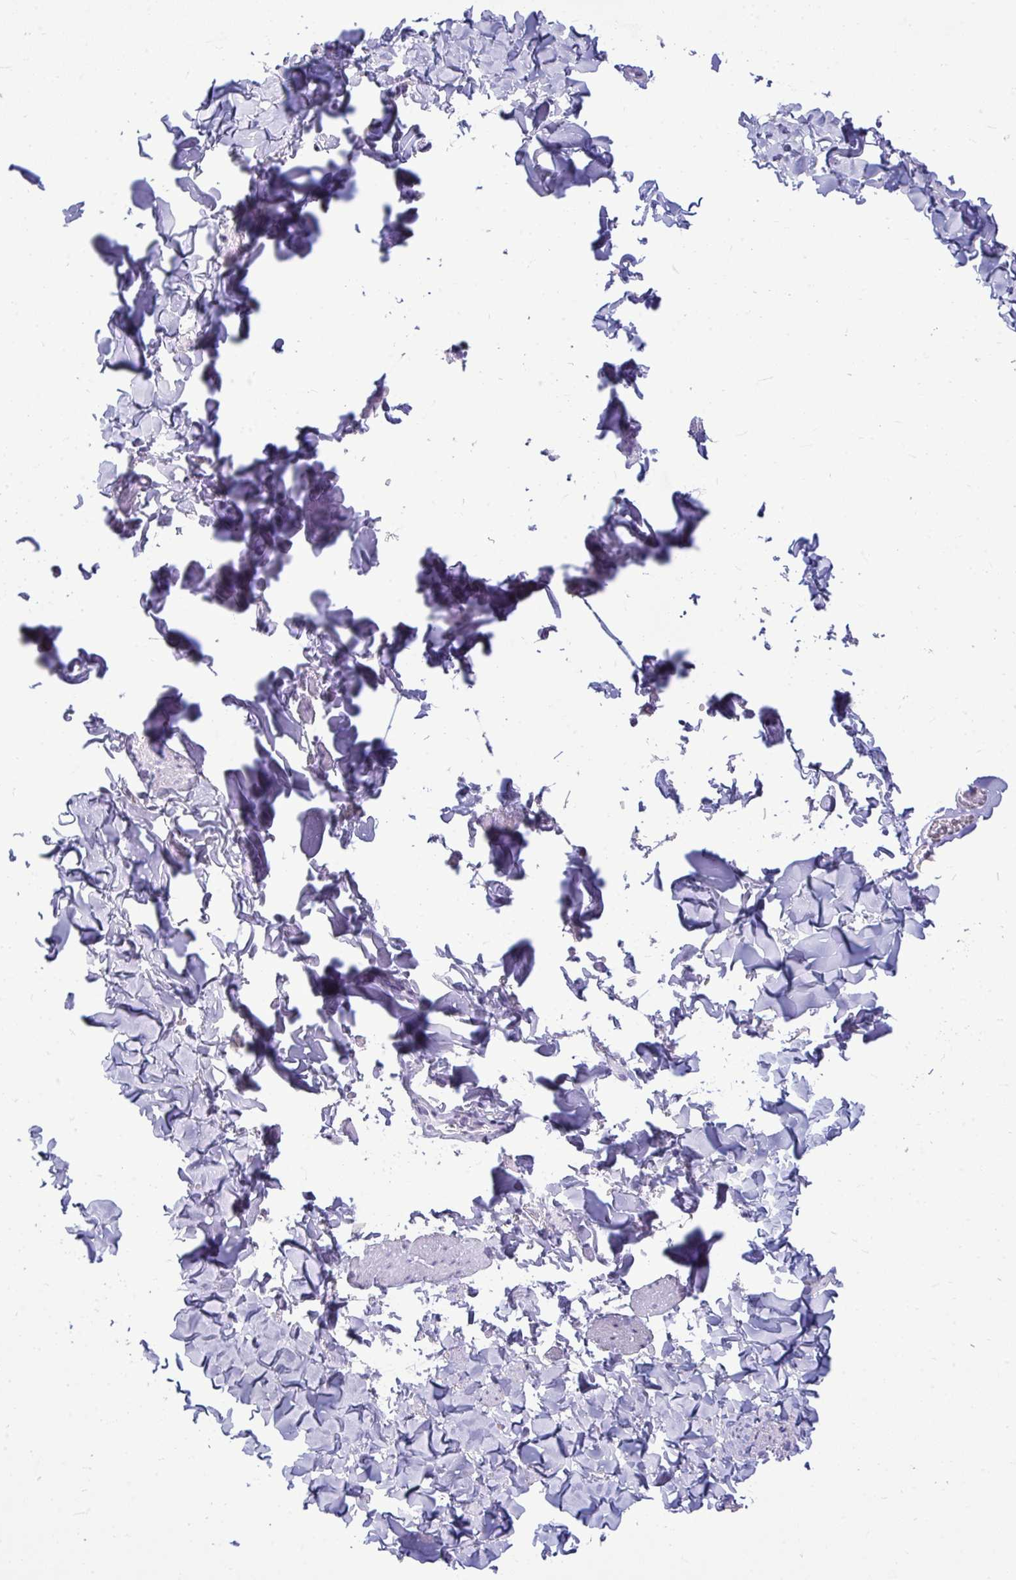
{"staining": {"intensity": "negative", "quantity": "none", "location": "none"}, "tissue": "adipose tissue", "cell_type": "Adipocytes", "image_type": "normal", "snomed": [{"axis": "morphology", "description": "Normal tissue, NOS"}, {"axis": "topography", "description": "Vulva"}, {"axis": "topography", "description": "Peripheral nerve tissue"}], "caption": "Immunohistochemistry histopathology image of normal adipose tissue: human adipose tissue stained with DAB (3,3'-diaminobenzidine) exhibits no significant protein staining in adipocytes. The staining was performed using DAB to visualize the protein expression in brown, while the nuclei were stained in blue with hematoxylin (Magnification: 20x).", "gene": "ANKRD60", "patient": {"sex": "female", "age": 66}}